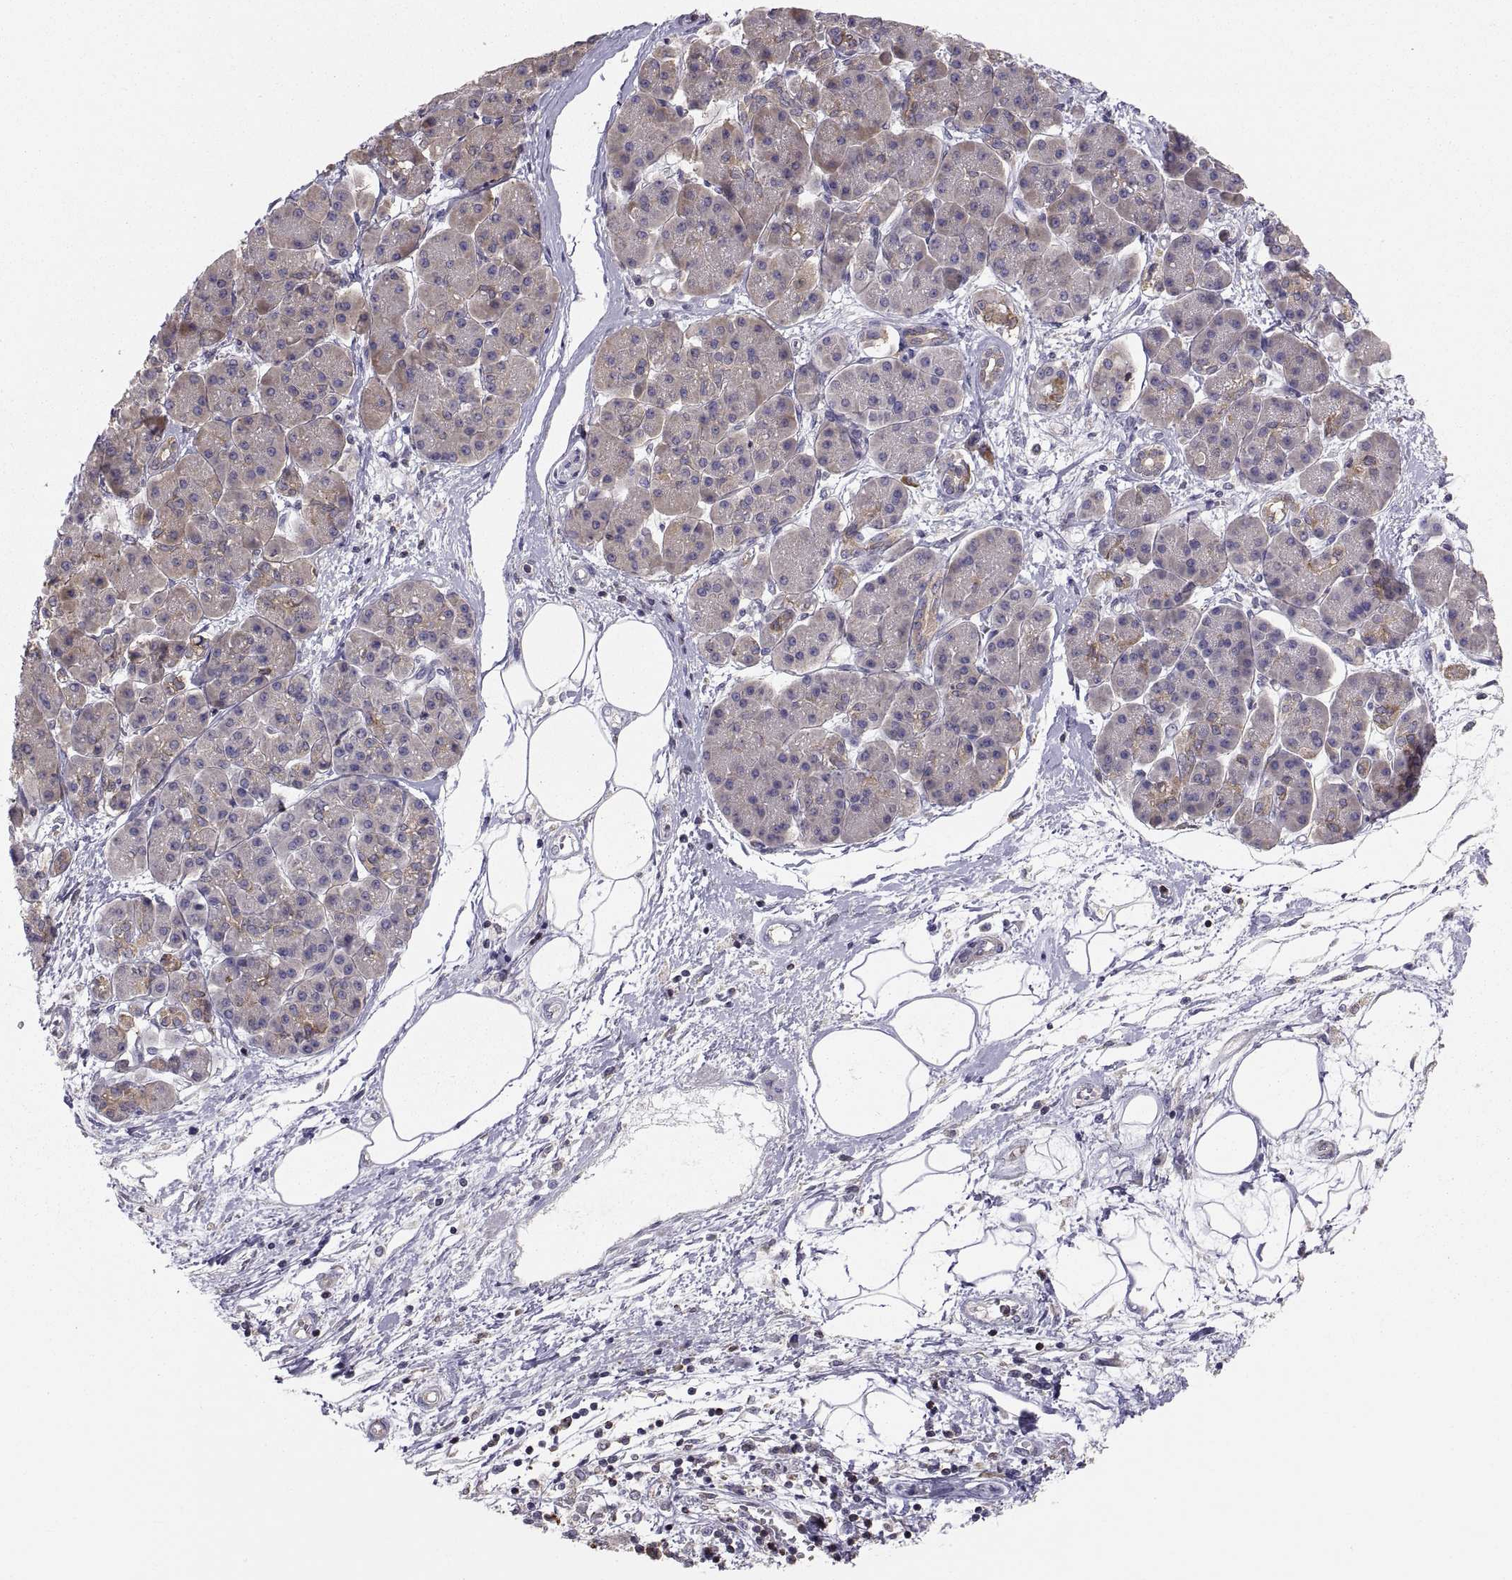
{"staining": {"intensity": "strong", "quantity": ">75%", "location": "cytoplasmic/membranous"}, "tissue": "pancreatic cancer", "cell_type": "Tumor cells", "image_type": "cancer", "snomed": [{"axis": "morphology", "description": "Adenocarcinoma, NOS"}, {"axis": "topography", "description": "Pancreas"}], "caption": "A histopathology image of pancreatic adenocarcinoma stained for a protein displays strong cytoplasmic/membranous brown staining in tumor cells.", "gene": "ERO1A", "patient": {"sex": "female", "age": 73}}